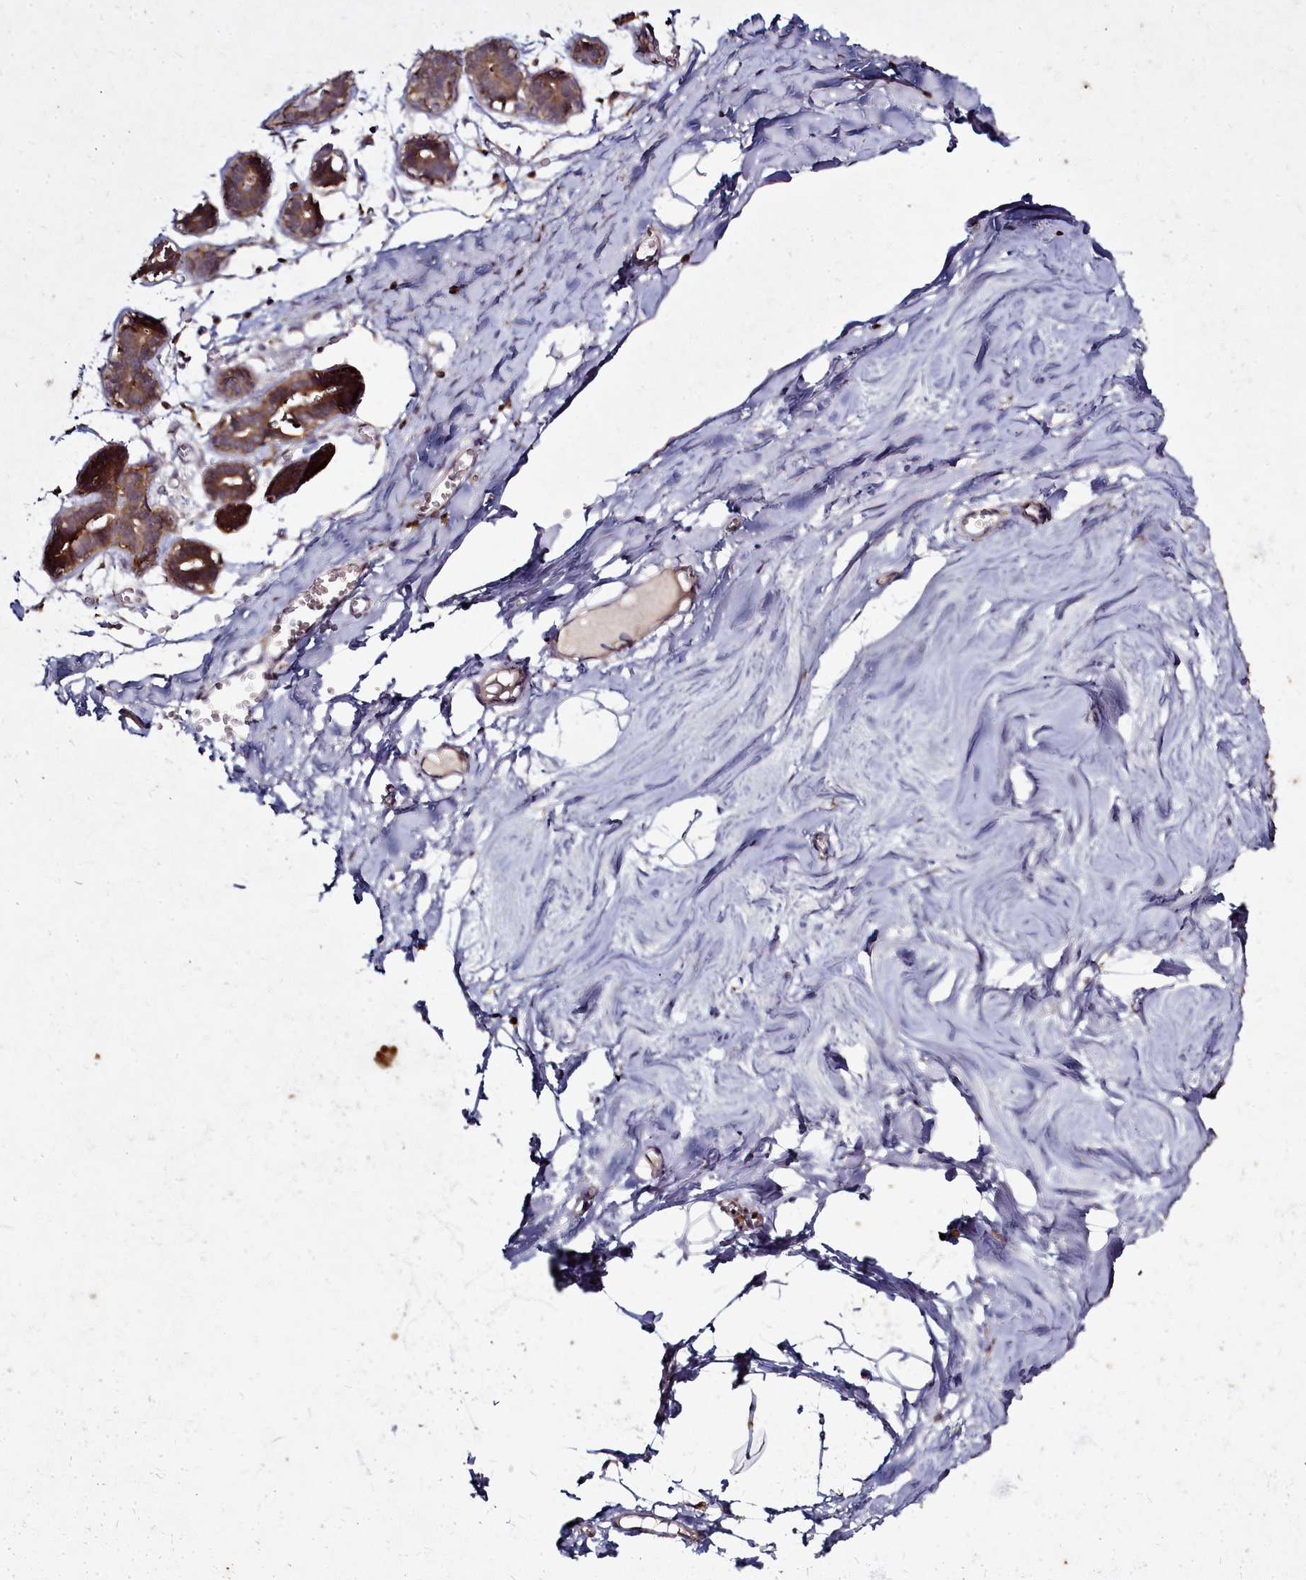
{"staining": {"intensity": "negative", "quantity": "none", "location": "none"}, "tissue": "breast", "cell_type": "Adipocytes", "image_type": "normal", "snomed": [{"axis": "morphology", "description": "Normal tissue, NOS"}, {"axis": "topography", "description": "Breast"}], "caption": "Adipocytes show no significant positivity in normal breast. (DAB (3,3'-diaminobenzidine) IHC, high magnification).", "gene": "NCKAP1L", "patient": {"sex": "female", "age": 27}}